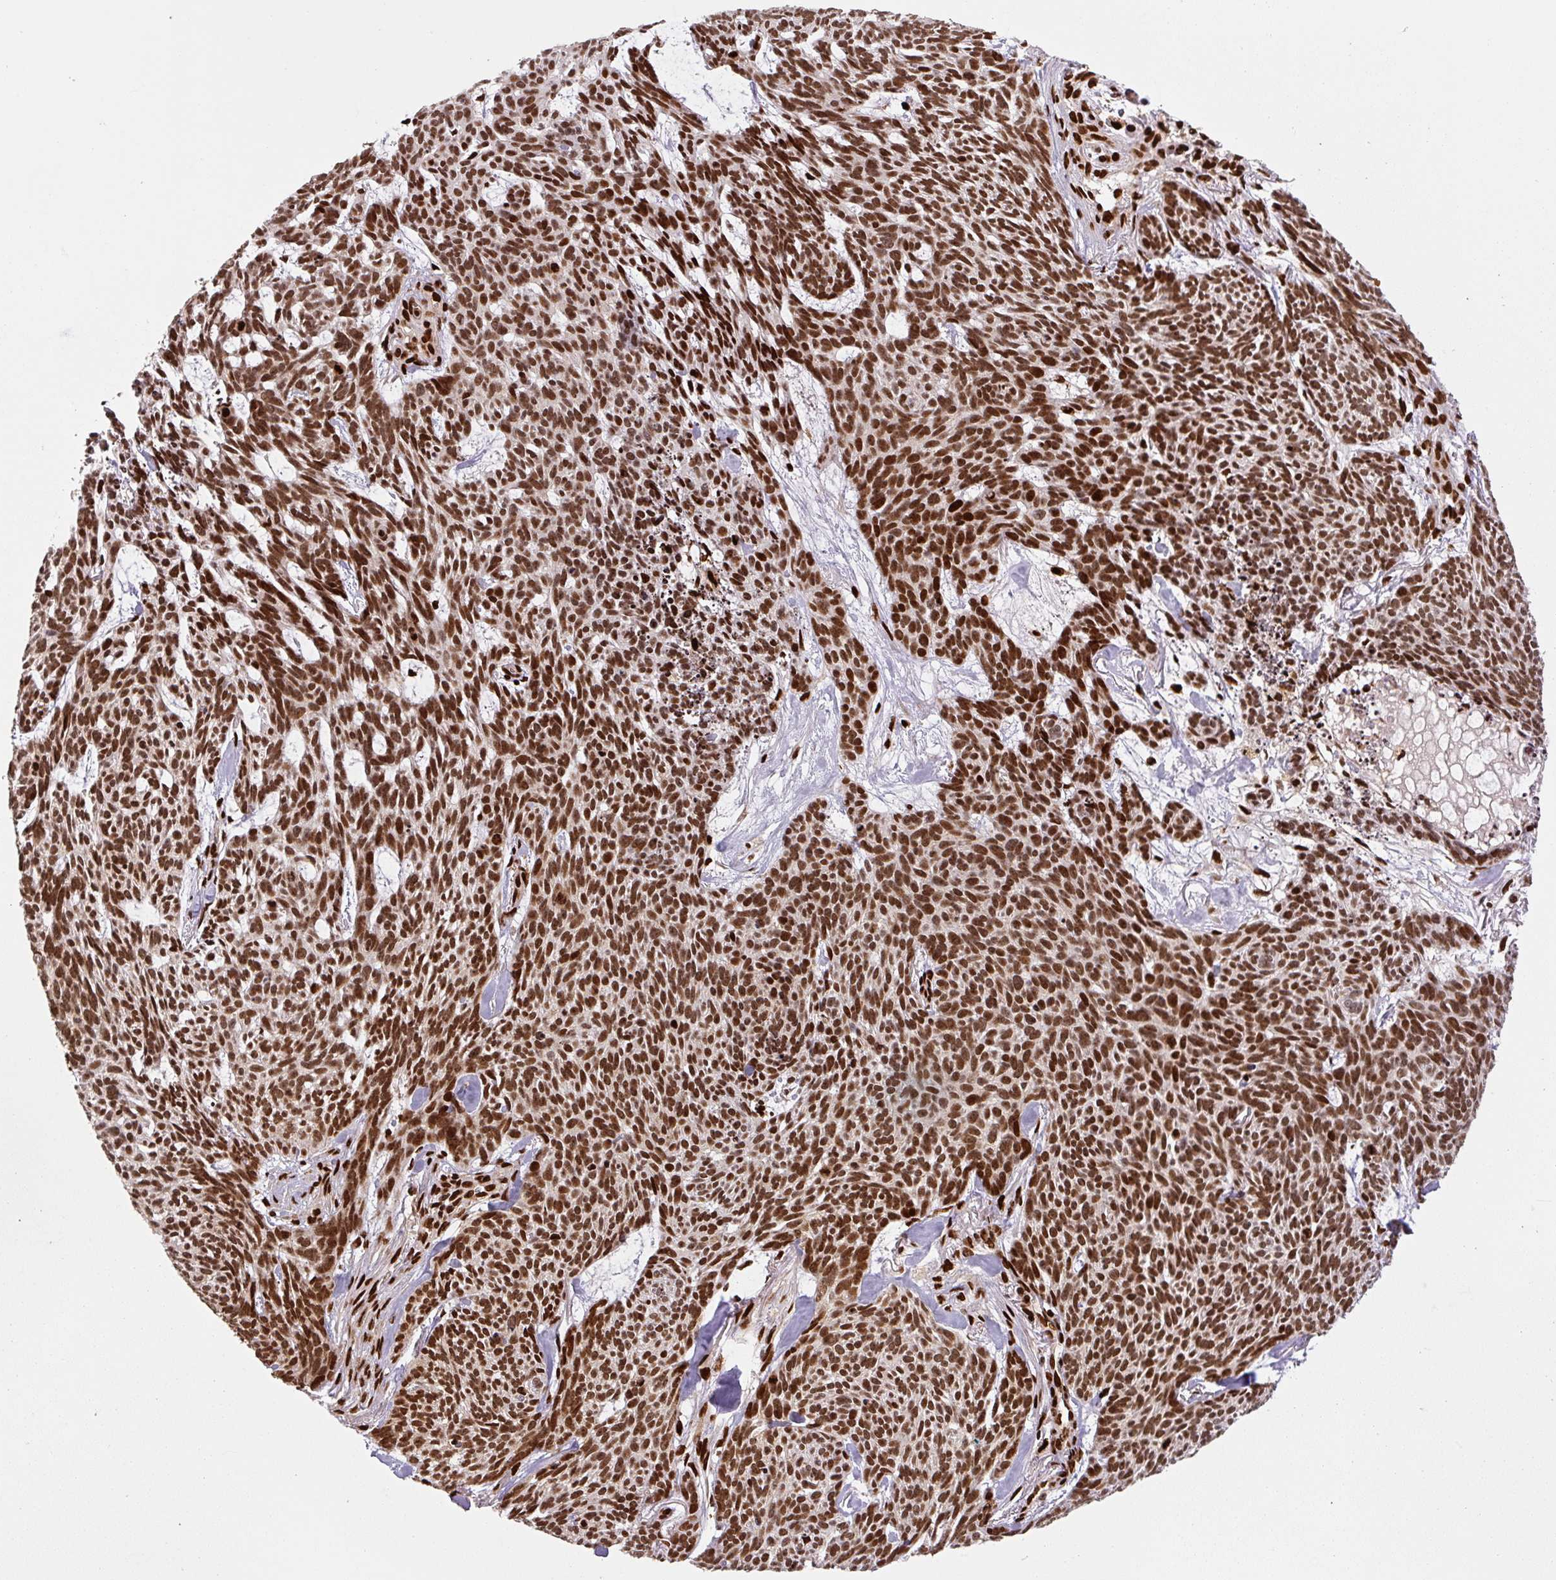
{"staining": {"intensity": "moderate", "quantity": ">75%", "location": "nuclear"}, "tissue": "skin cancer", "cell_type": "Tumor cells", "image_type": "cancer", "snomed": [{"axis": "morphology", "description": "Basal cell carcinoma"}, {"axis": "topography", "description": "Skin"}], "caption": "Brown immunohistochemical staining in skin cancer (basal cell carcinoma) reveals moderate nuclear expression in approximately >75% of tumor cells.", "gene": "PYDC2", "patient": {"sex": "female", "age": 93}}